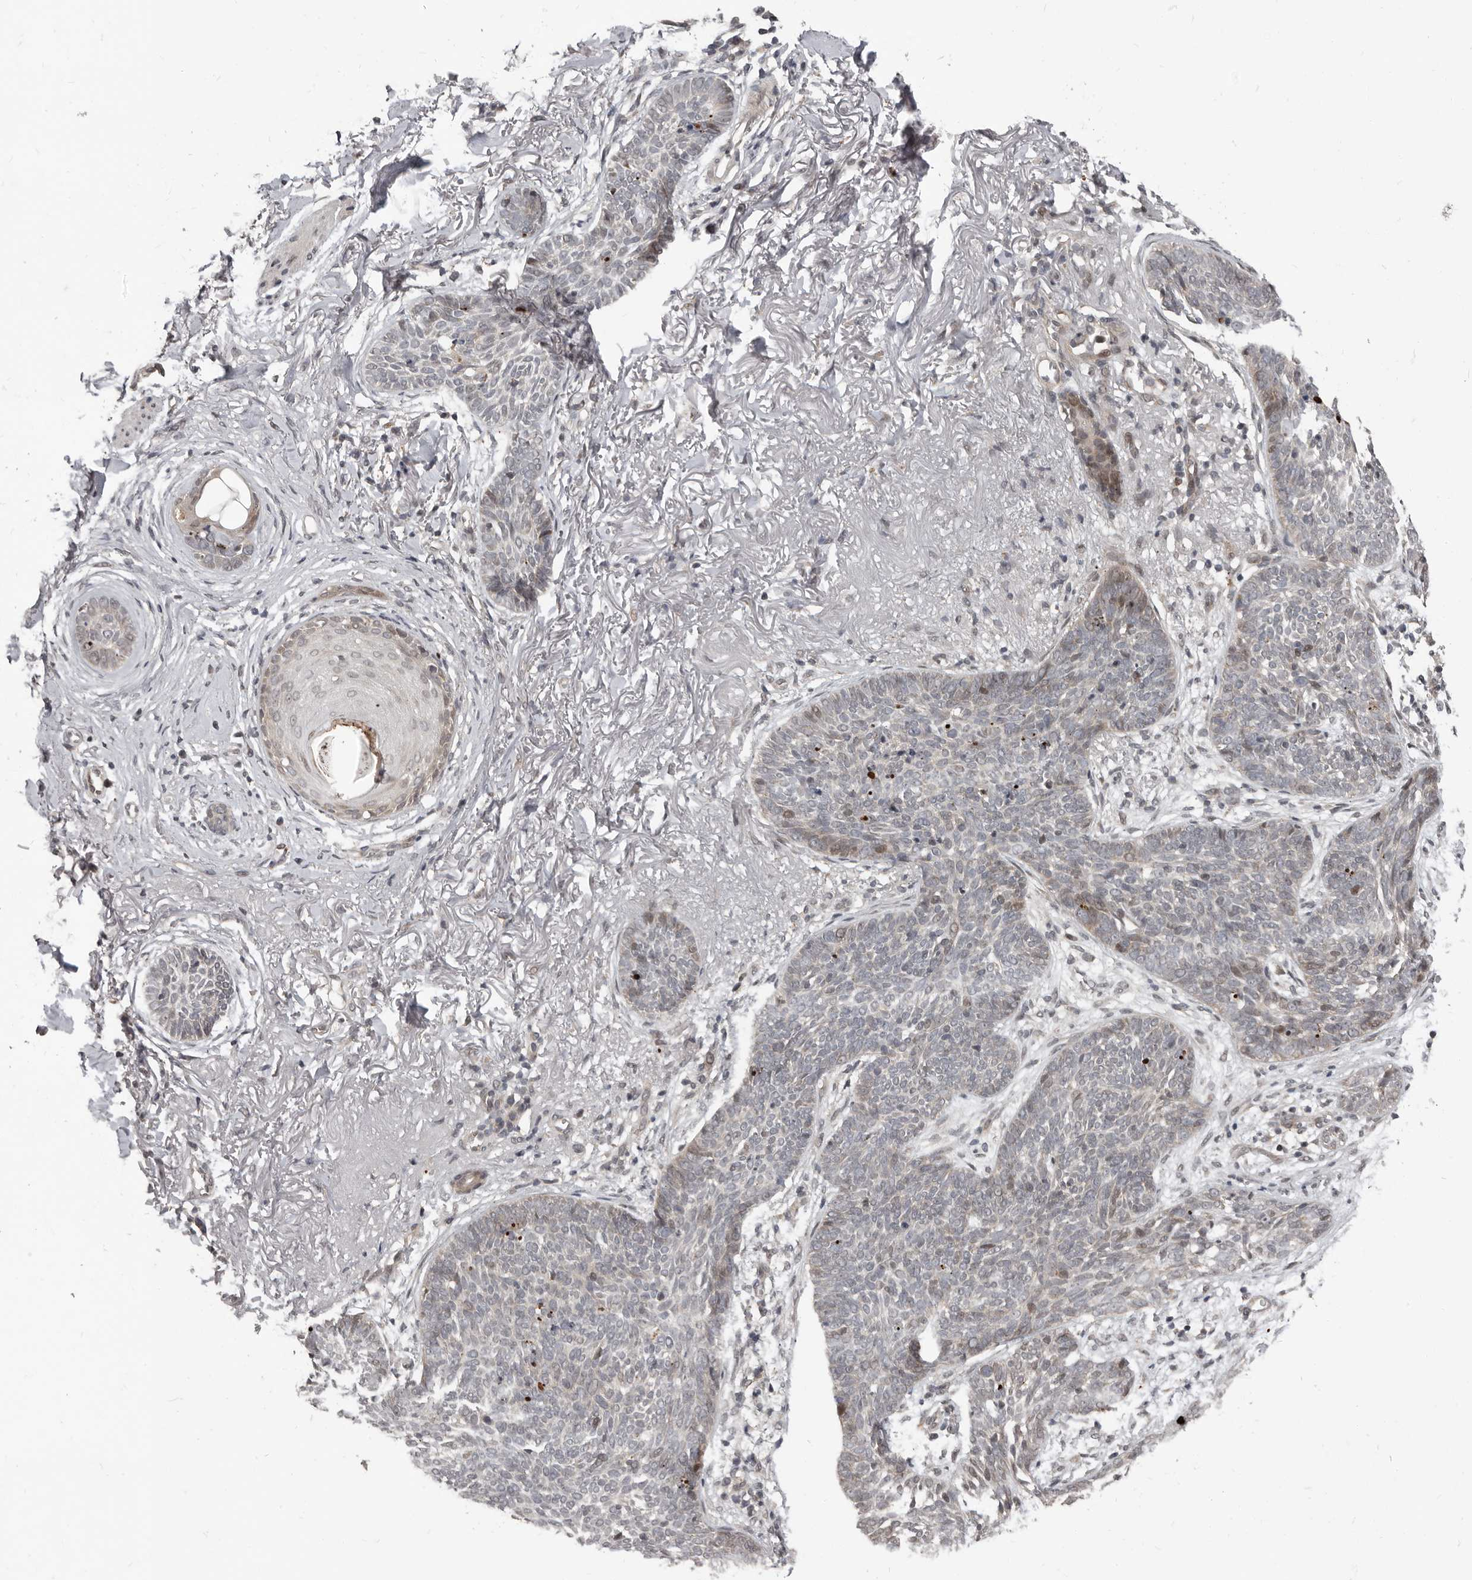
{"staining": {"intensity": "negative", "quantity": "none", "location": "none"}, "tissue": "skin cancer", "cell_type": "Tumor cells", "image_type": "cancer", "snomed": [{"axis": "morphology", "description": "Basal cell carcinoma"}, {"axis": "topography", "description": "Skin"}], "caption": "Micrograph shows no significant protein expression in tumor cells of basal cell carcinoma (skin).", "gene": "APOL6", "patient": {"sex": "female", "age": 70}}